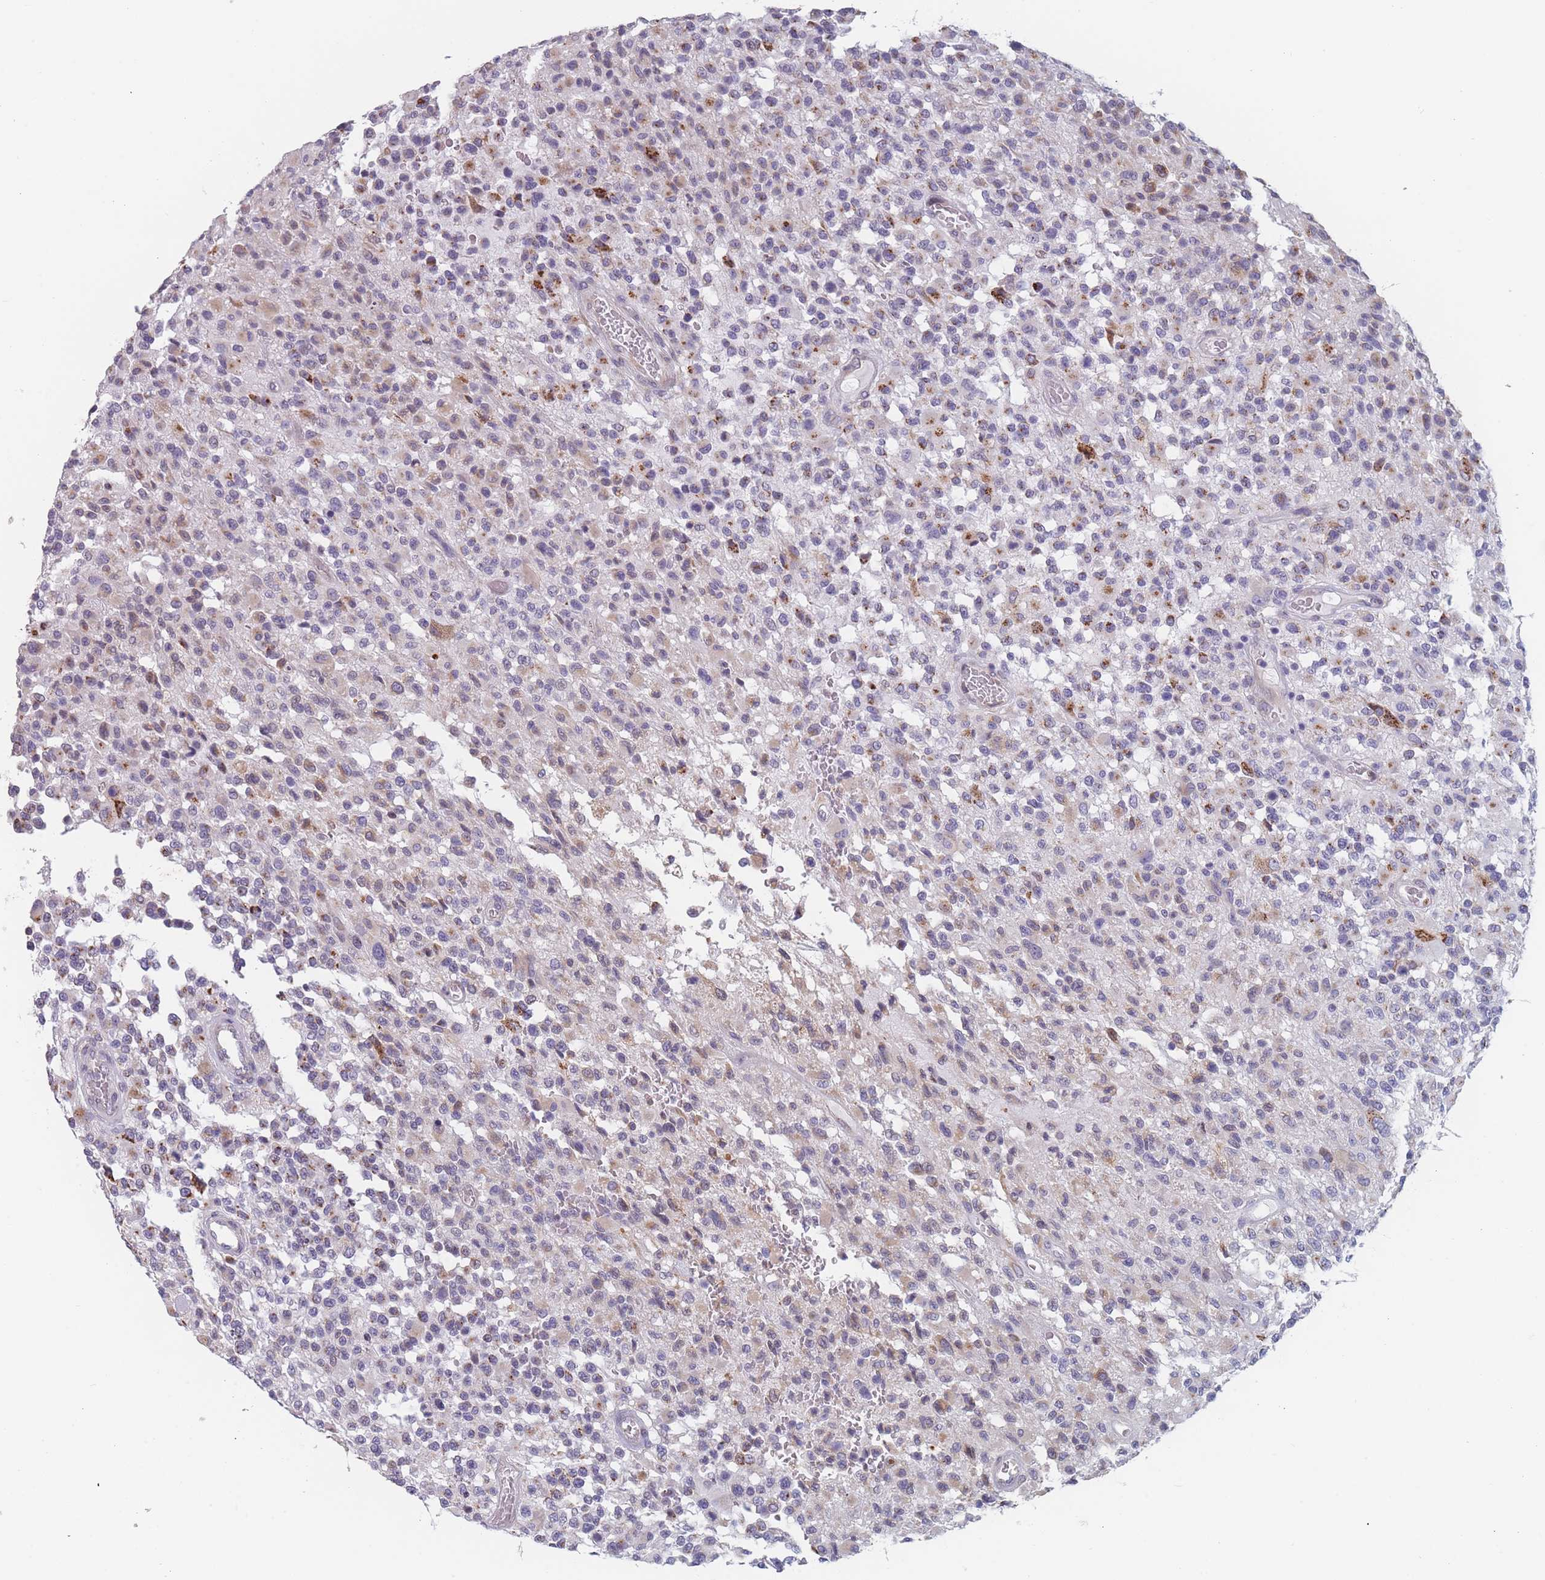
{"staining": {"intensity": "moderate", "quantity": "<25%", "location": "cytoplasmic/membranous"}, "tissue": "glioma", "cell_type": "Tumor cells", "image_type": "cancer", "snomed": [{"axis": "morphology", "description": "Glioma, malignant, High grade"}, {"axis": "morphology", "description": "Glioblastoma, NOS"}, {"axis": "topography", "description": "Brain"}], "caption": "This photomicrograph shows glioblastoma stained with IHC to label a protein in brown. The cytoplasmic/membranous of tumor cells show moderate positivity for the protein. Nuclei are counter-stained blue.", "gene": "TMED10", "patient": {"sex": "male", "age": 60}}